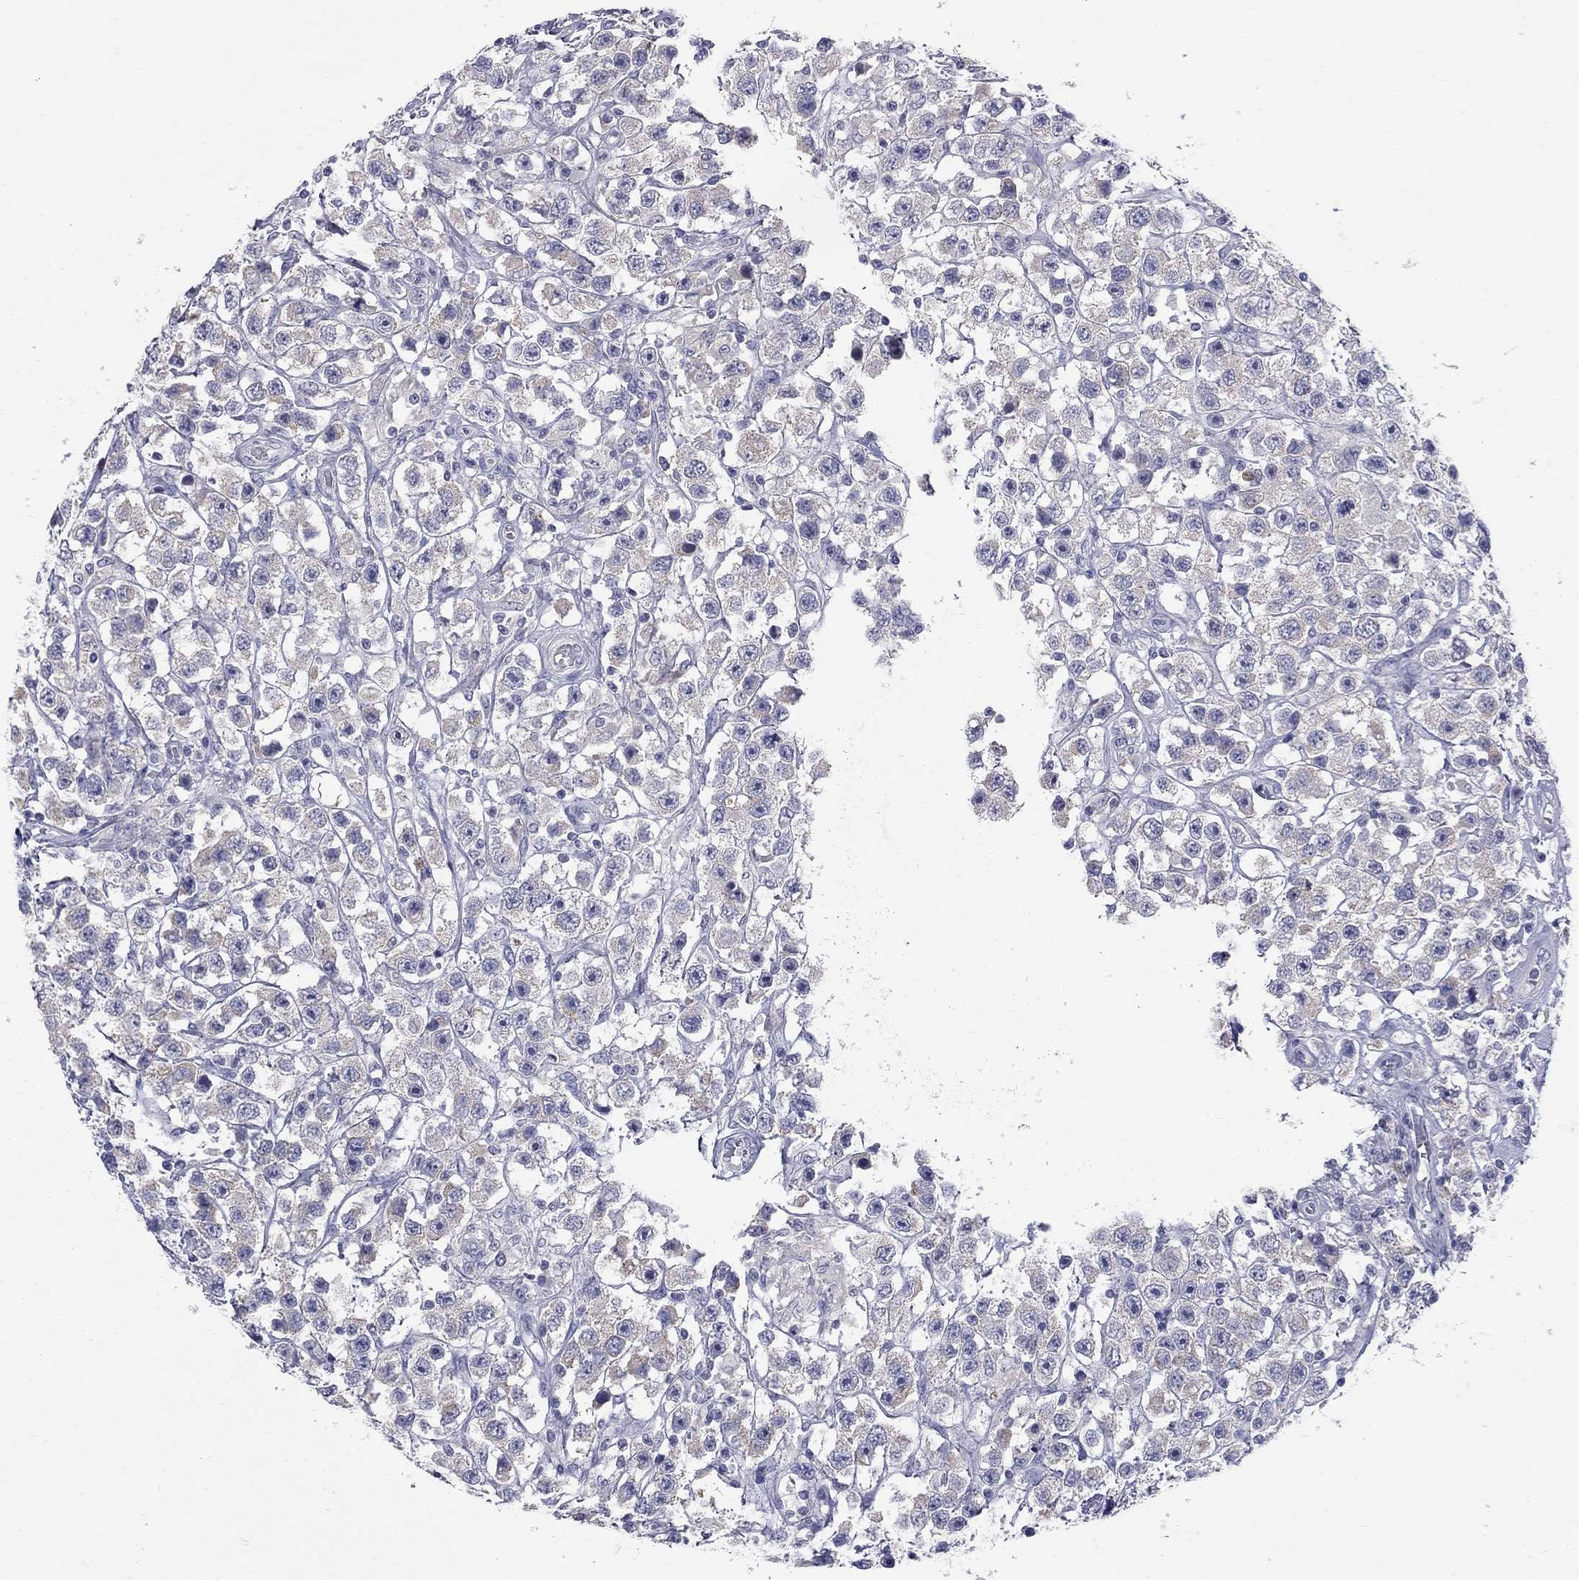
{"staining": {"intensity": "weak", "quantity": "<25%", "location": "cytoplasmic/membranous"}, "tissue": "testis cancer", "cell_type": "Tumor cells", "image_type": "cancer", "snomed": [{"axis": "morphology", "description": "Seminoma, NOS"}, {"axis": "topography", "description": "Testis"}], "caption": "Testis cancer (seminoma) was stained to show a protein in brown. There is no significant expression in tumor cells.", "gene": "ABCB4", "patient": {"sex": "male", "age": 45}}